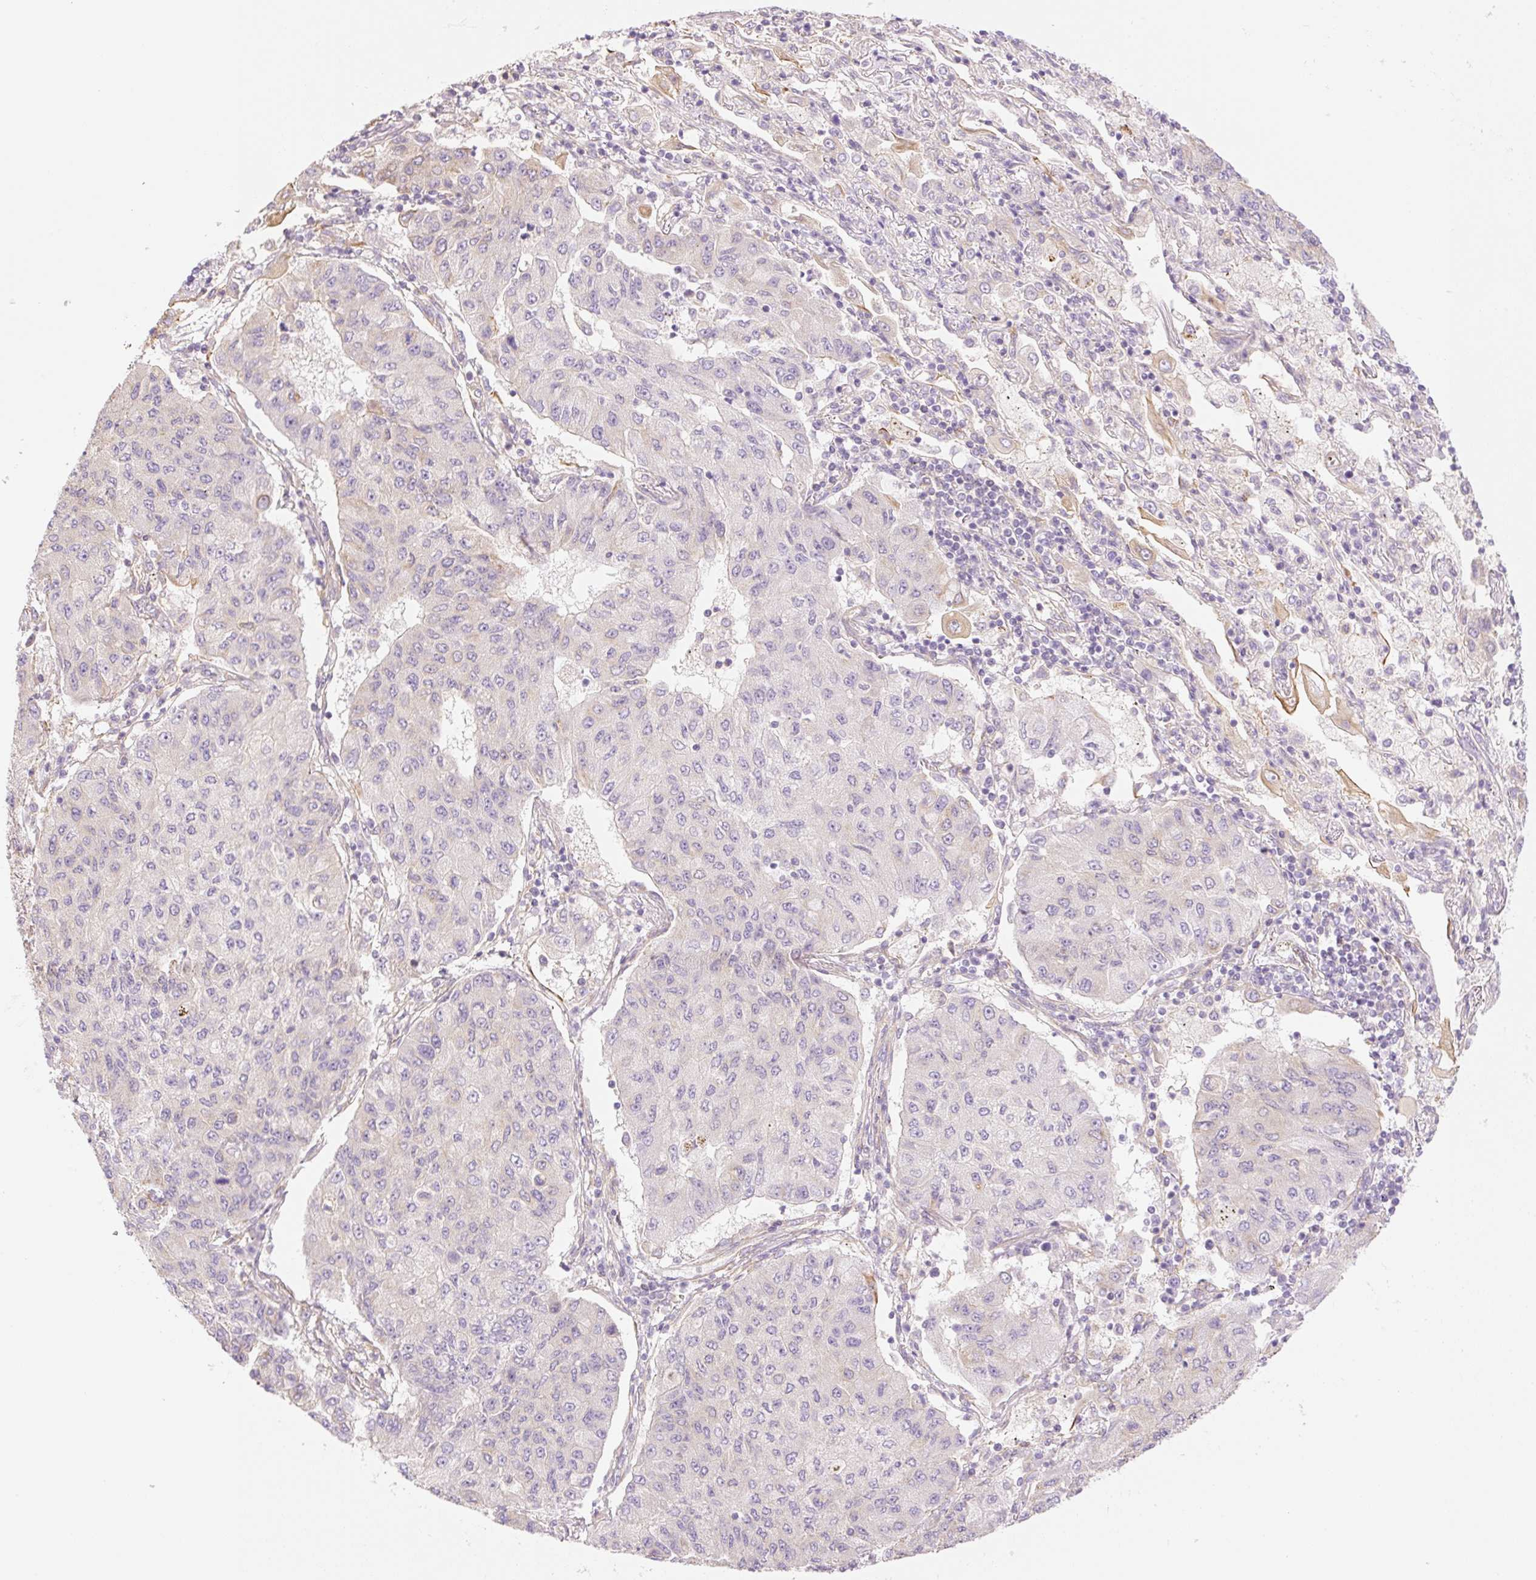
{"staining": {"intensity": "negative", "quantity": "none", "location": "none"}, "tissue": "lung cancer", "cell_type": "Tumor cells", "image_type": "cancer", "snomed": [{"axis": "morphology", "description": "Squamous cell carcinoma, NOS"}, {"axis": "topography", "description": "Lung"}], "caption": "DAB (3,3'-diaminobenzidine) immunohistochemical staining of human lung squamous cell carcinoma reveals no significant expression in tumor cells.", "gene": "NLRP5", "patient": {"sex": "male", "age": 74}}